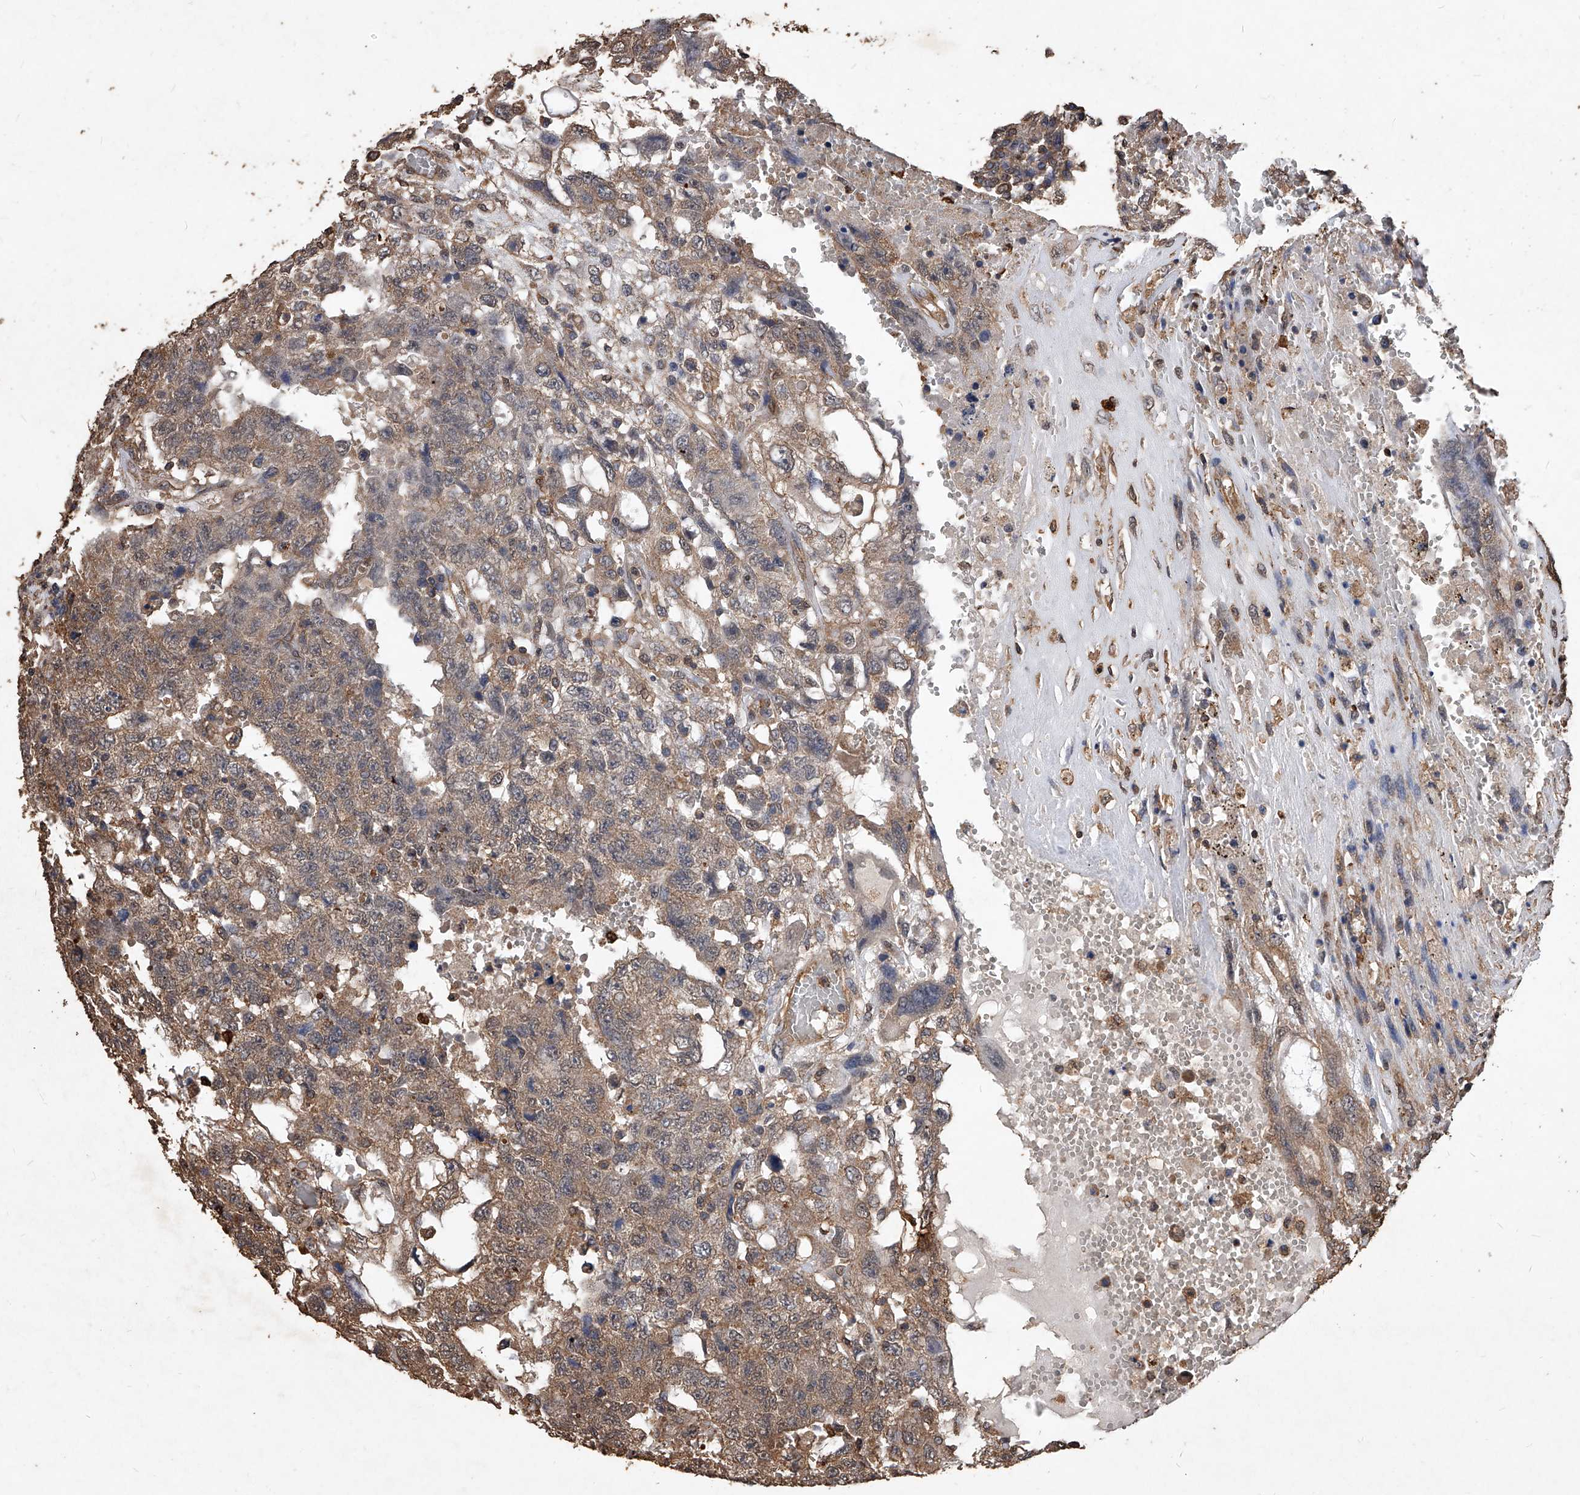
{"staining": {"intensity": "weak", "quantity": "25%-75%", "location": "cytoplasmic/membranous"}, "tissue": "testis cancer", "cell_type": "Tumor cells", "image_type": "cancer", "snomed": [{"axis": "morphology", "description": "Carcinoma, Embryonal, NOS"}, {"axis": "topography", "description": "Testis"}], "caption": "Immunohistochemical staining of testis cancer demonstrates low levels of weak cytoplasmic/membranous protein expression in approximately 25%-75% of tumor cells.", "gene": "UCP2", "patient": {"sex": "male", "age": 26}}